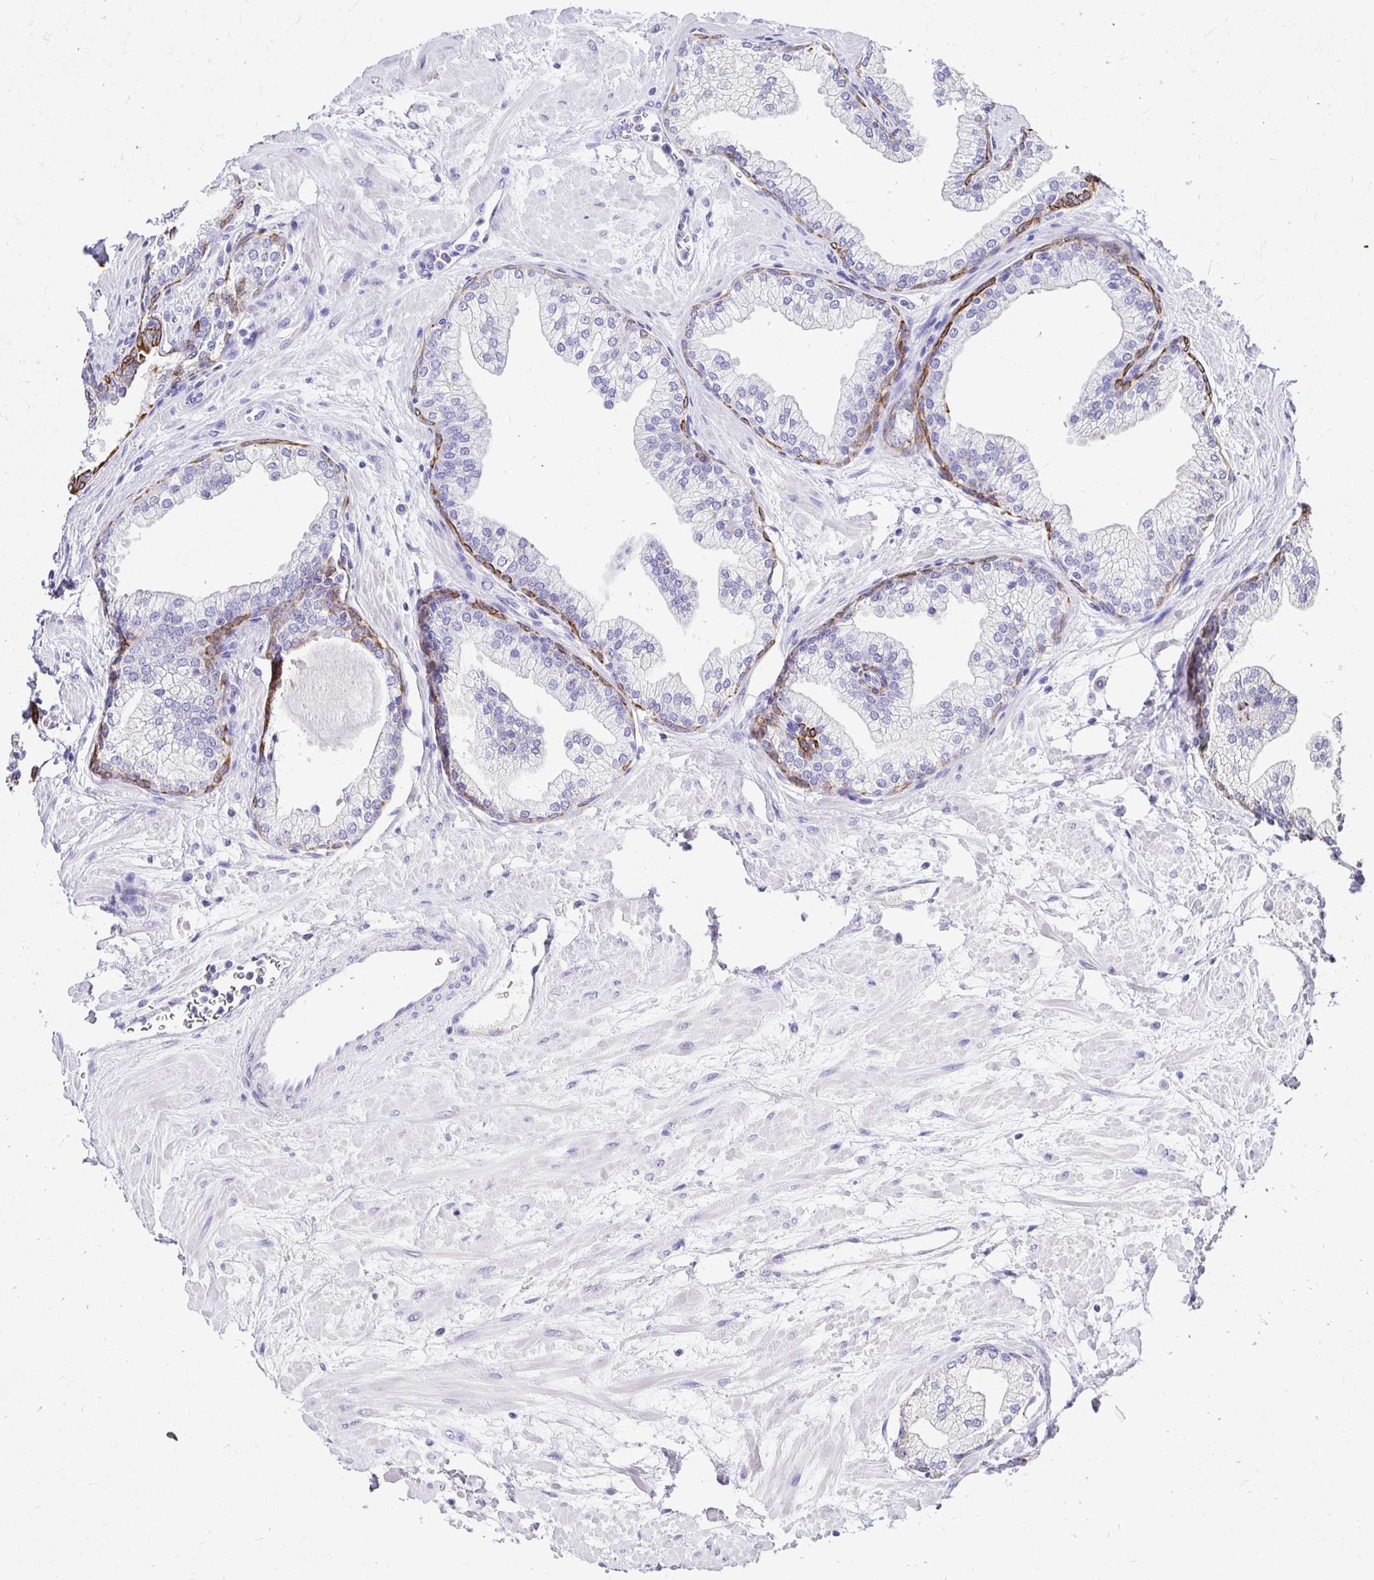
{"staining": {"intensity": "moderate", "quantity": "25%-75%", "location": "cytoplasmic/membranous"}, "tissue": "prostate", "cell_type": "Glandular cells", "image_type": "normal", "snomed": [{"axis": "morphology", "description": "Normal tissue, NOS"}, {"axis": "topography", "description": "Prostate"}, {"axis": "topography", "description": "Peripheral nerve tissue"}], "caption": "Benign prostate exhibits moderate cytoplasmic/membranous positivity in approximately 25%-75% of glandular cells (DAB IHC with brightfield microscopy, high magnification)..", "gene": "TAF1D", "patient": {"sex": "male", "age": 61}}